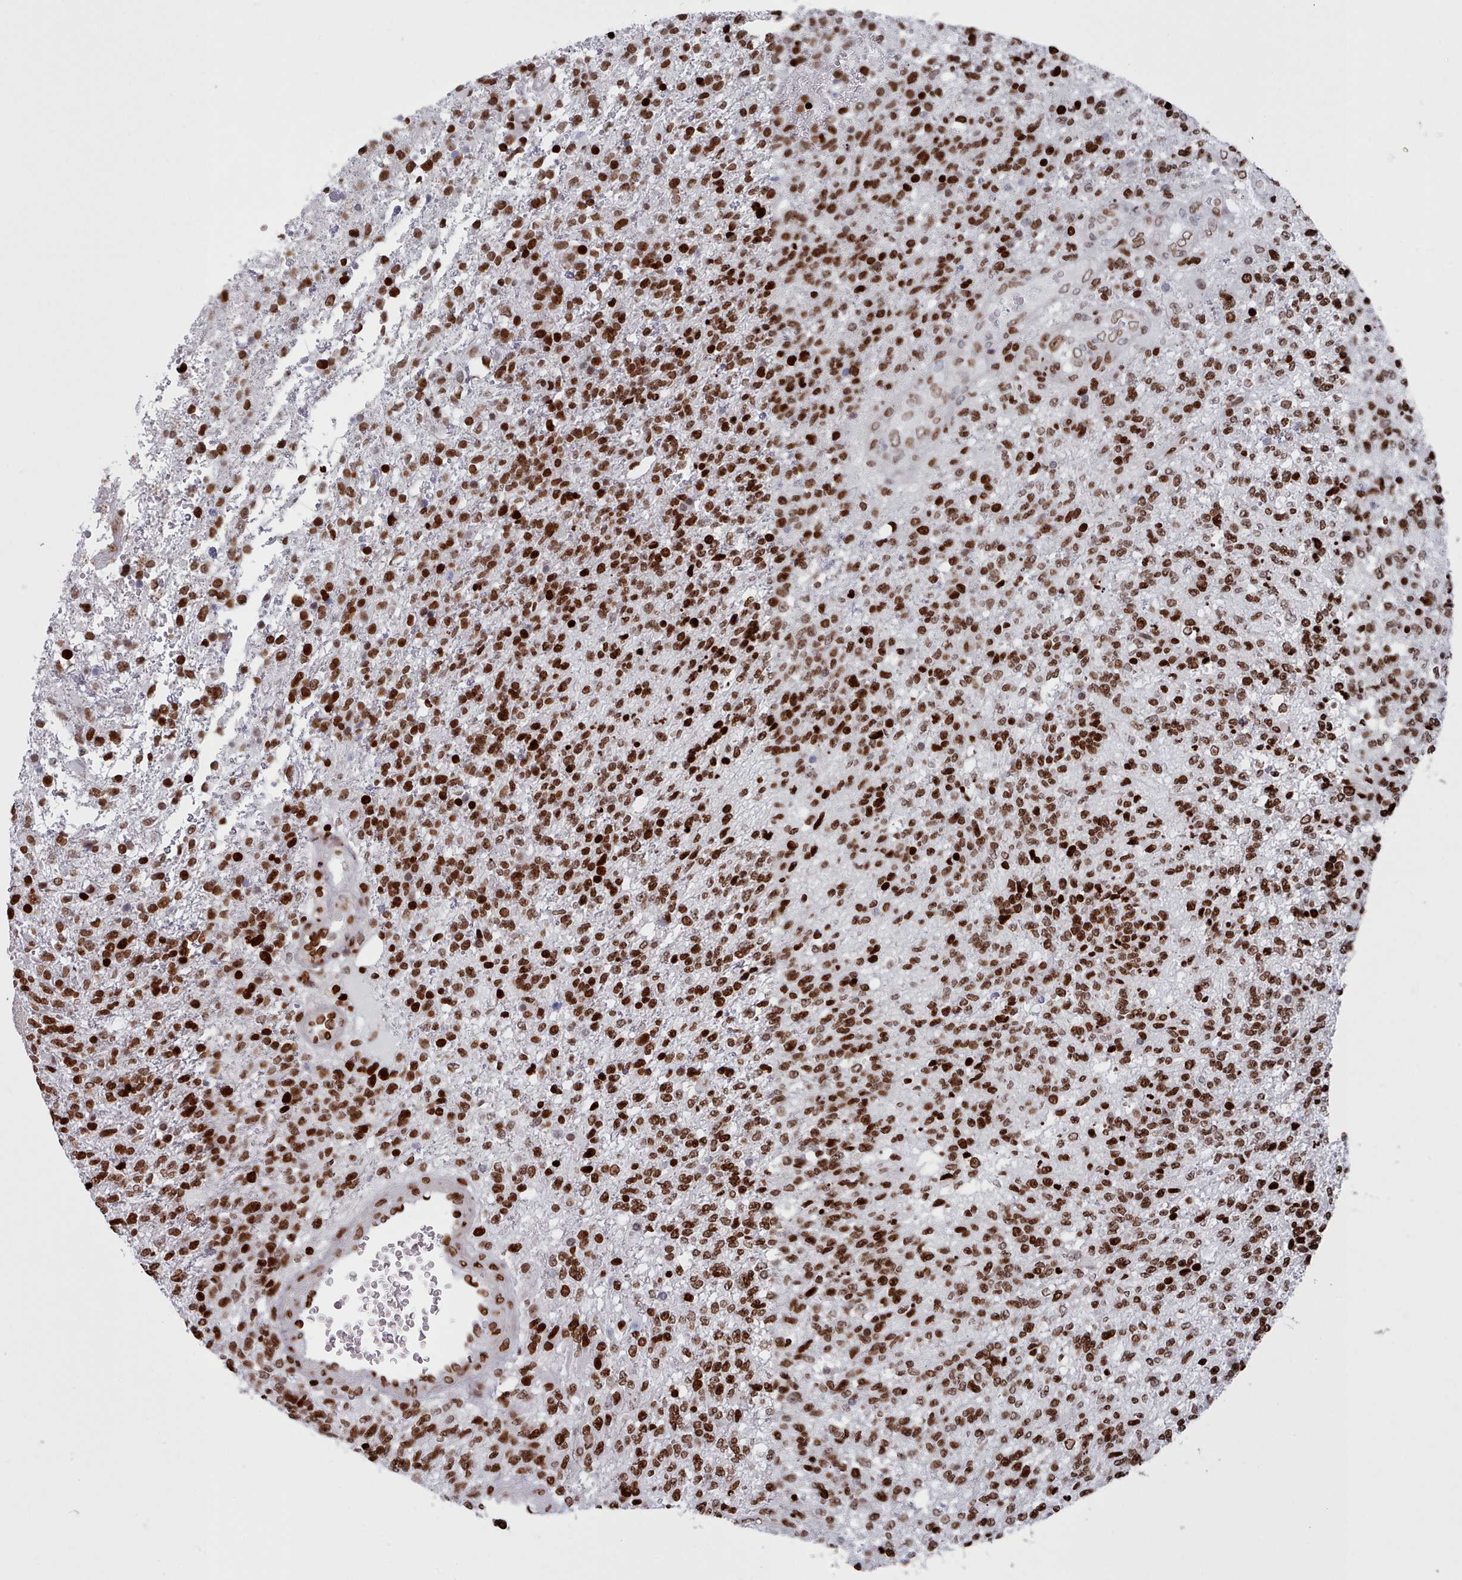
{"staining": {"intensity": "strong", "quantity": ">75%", "location": "nuclear"}, "tissue": "glioma", "cell_type": "Tumor cells", "image_type": "cancer", "snomed": [{"axis": "morphology", "description": "Glioma, malignant, High grade"}, {"axis": "topography", "description": "Brain"}], "caption": "The image demonstrates immunohistochemical staining of malignant glioma (high-grade). There is strong nuclear positivity is identified in about >75% of tumor cells.", "gene": "PCDHB12", "patient": {"sex": "male", "age": 56}}